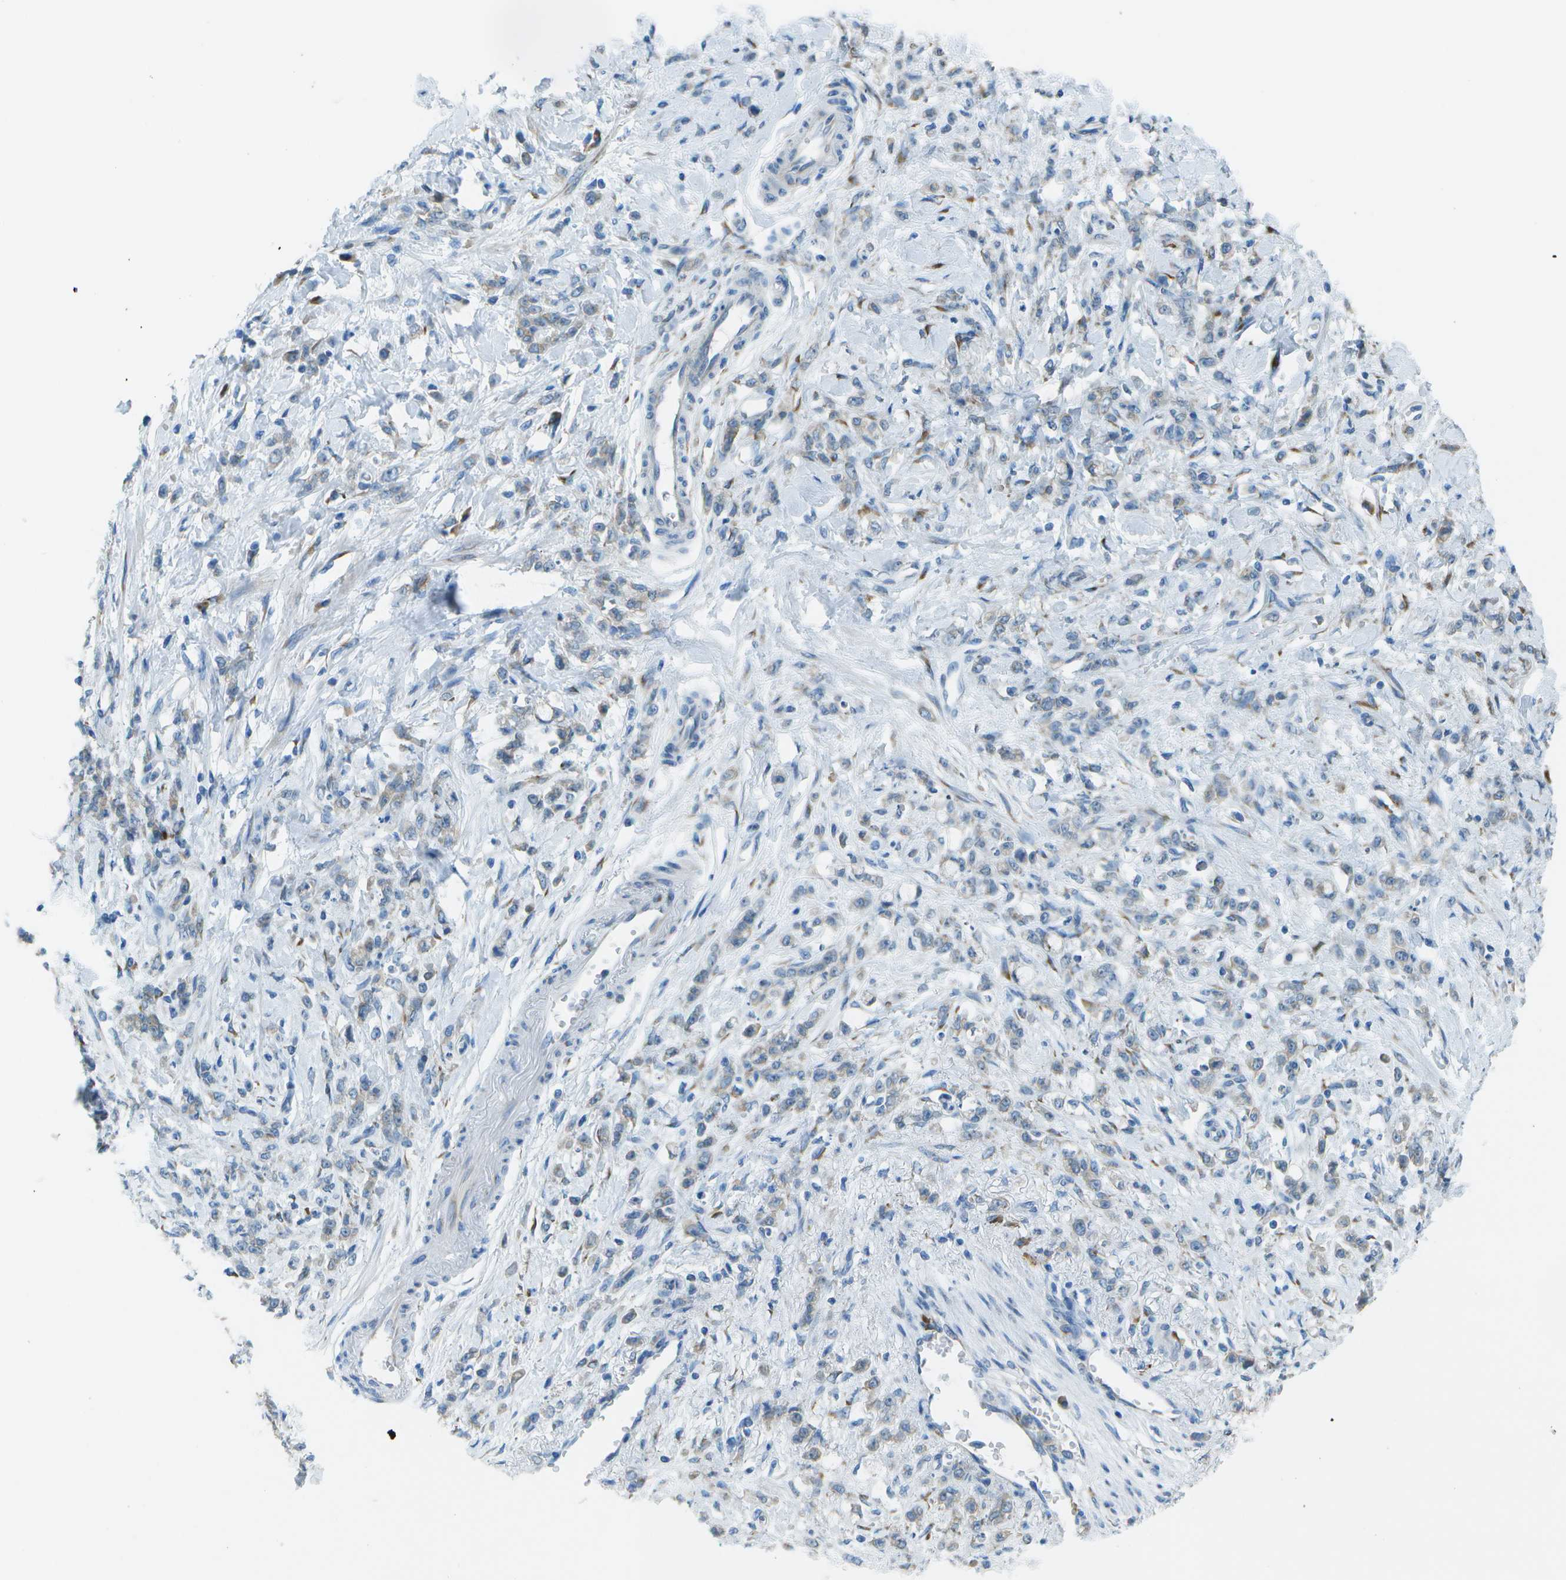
{"staining": {"intensity": "weak", "quantity": "<25%", "location": "cytoplasmic/membranous"}, "tissue": "stomach cancer", "cell_type": "Tumor cells", "image_type": "cancer", "snomed": [{"axis": "morphology", "description": "Normal tissue, NOS"}, {"axis": "morphology", "description": "Adenocarcinoma, NOS"}, {"axis": "topography", "description": "Stomach"}], "caption": "Stomach cancer was stained to show a protein in brown. There is no significant staining in tumor cells.", "gene": "KCTD3", "patient": {"sex": "male", "age": 82}}